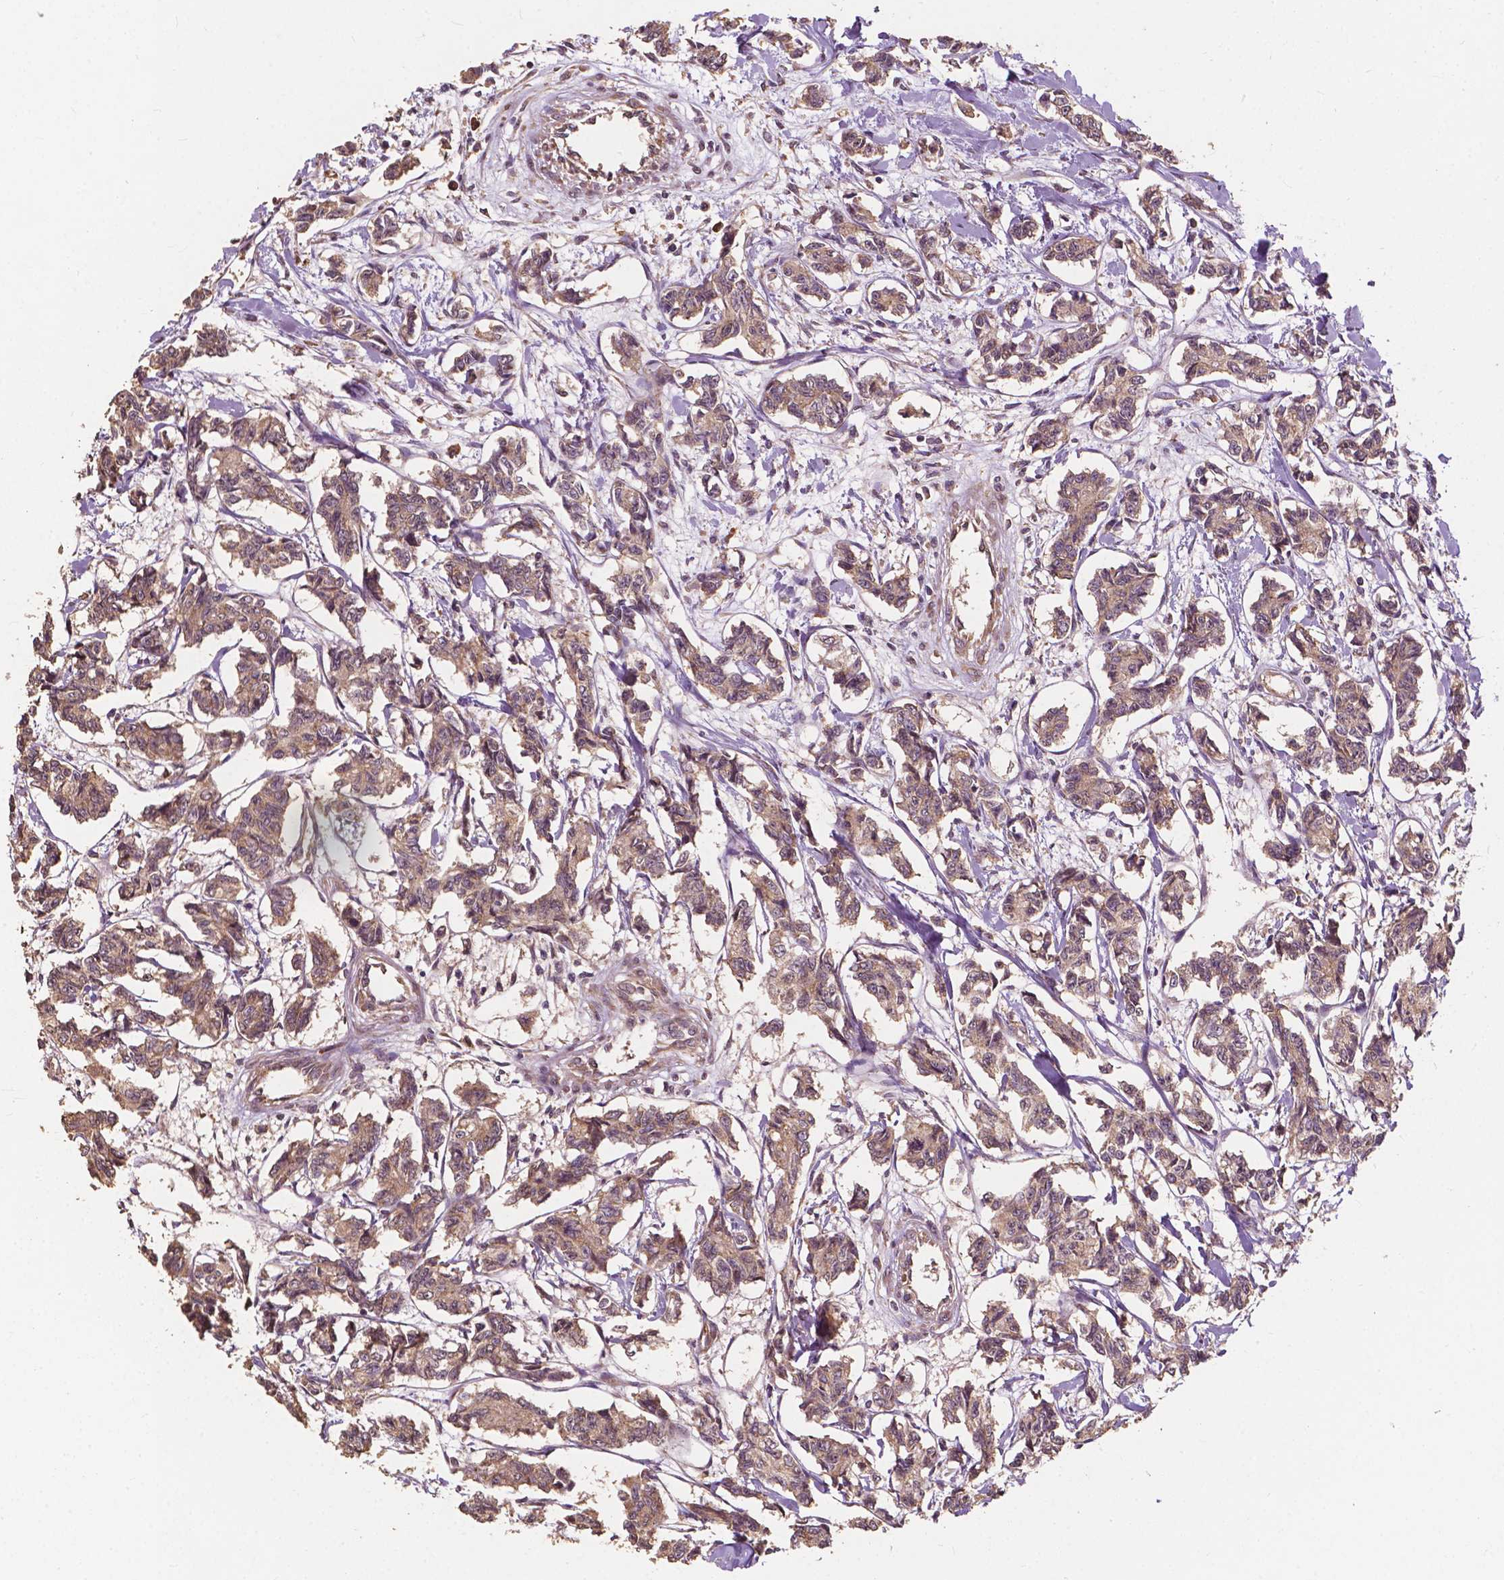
{"staining": {"intensity": "moderate", "quantity": ">75%", "location": "cytoplasmic/membranous"}, "tissue": "carcinoid", "cell_type": "Tumor cells", "image_type": "cancer", "snomed": [{"axis": "morphology", "description": "Carcinoid, malignant, NOS"}, {"axis": "topography", "description": "Kidney"}], "caption": "IHC micrograph of neoplastic tissue: carcinoid (malignant) stained using immunohistochemistry (IHC) demonstrates medium levels of moderate protein expression localized specifically in the cytoplasmic/membranous of tumor cells, appearing as a cytoplasmic/membranous brown color.", "gene": "G3BP1", "patient": {"sex": "female", "age": 41}}